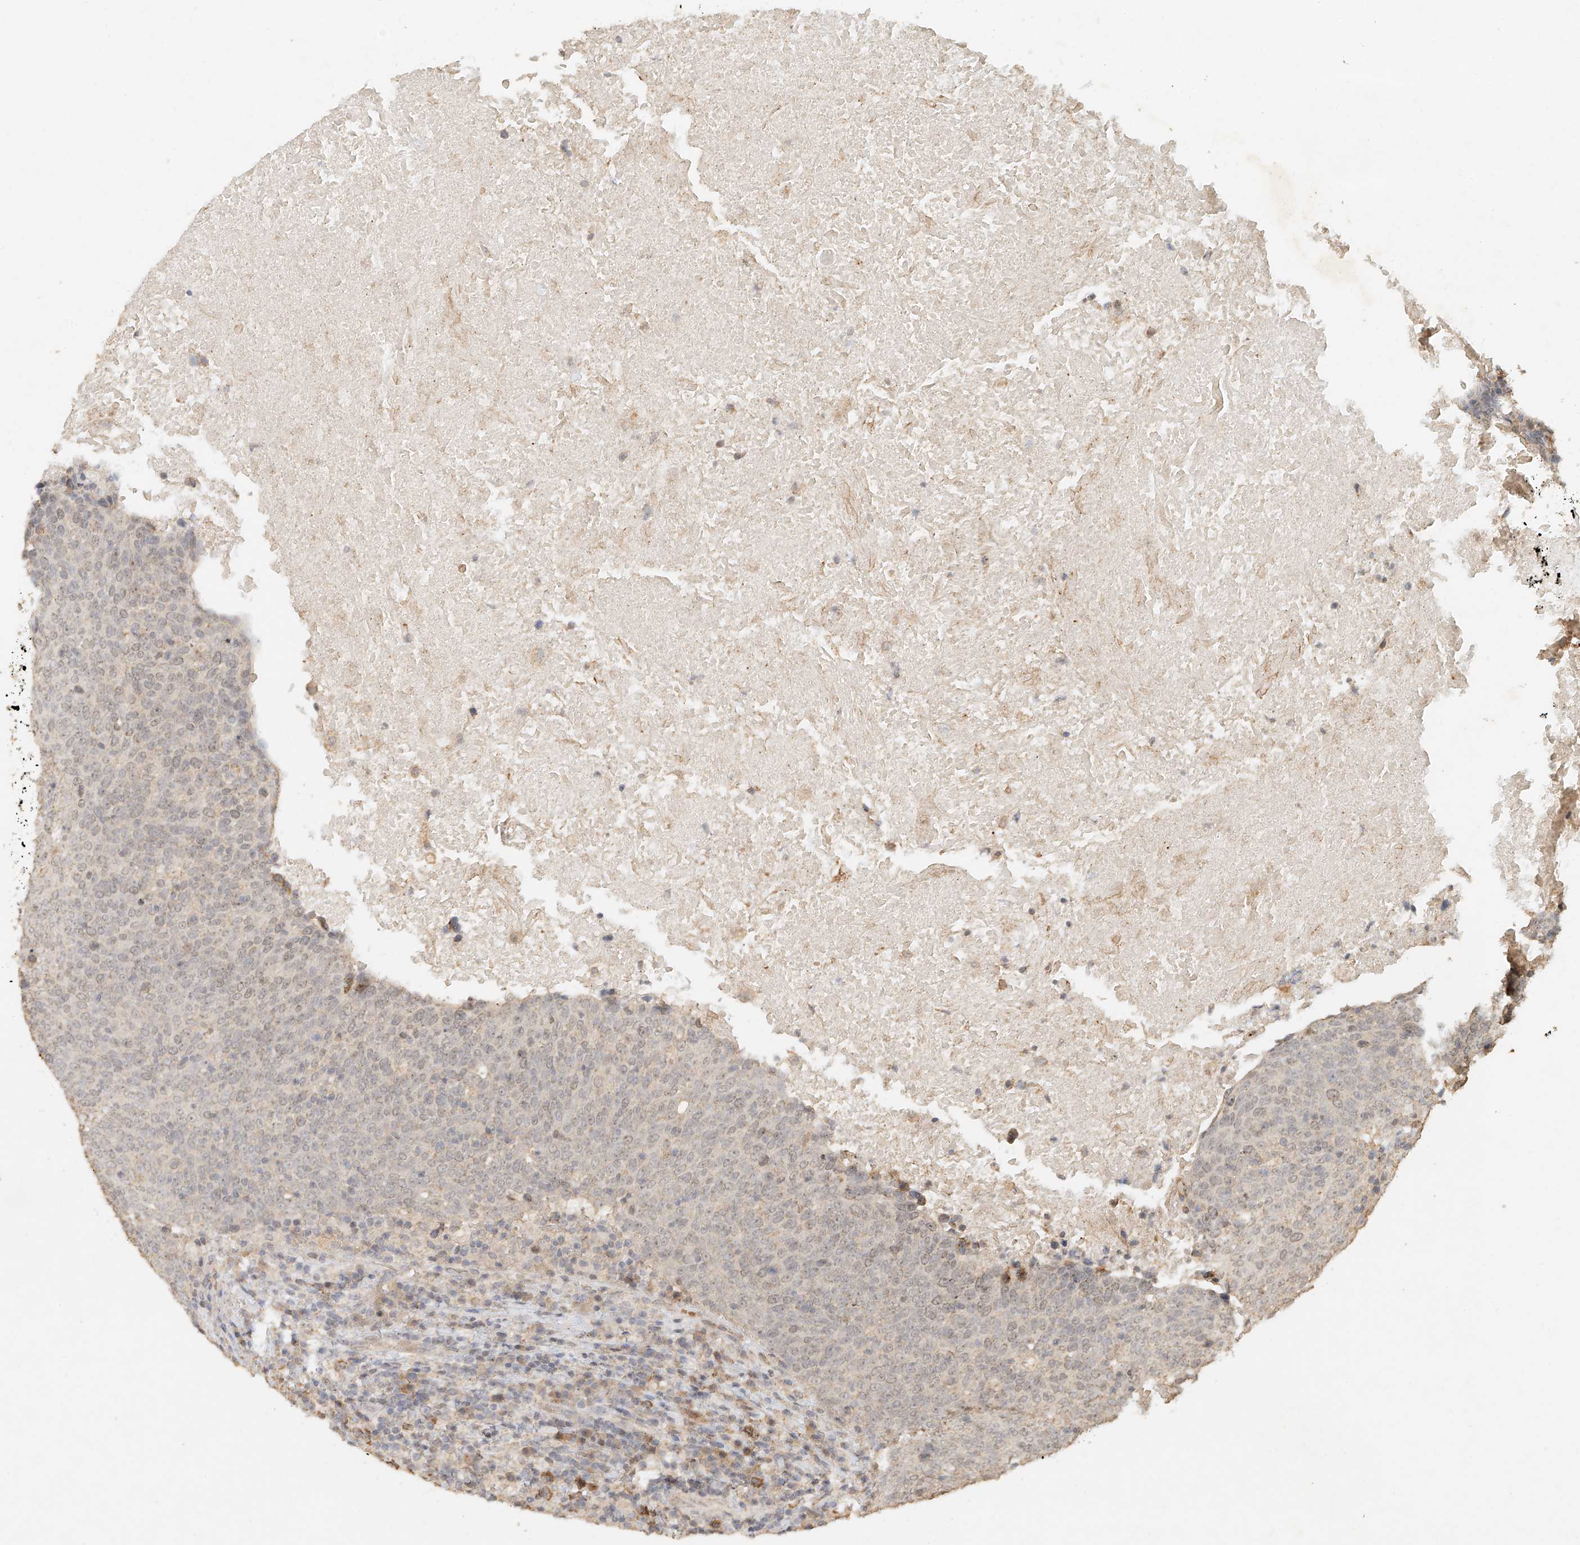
{"staining": {"intensity": "negative", "quantity": "none", "location": "none"}, "tissue": "head and neck cancer", "cell_type": "Tumor cells", "image_type": "cancer", "snomed": [{"axis": "morphology", "description": "Squamous cell carcinoma, NOS"}, {"axis": "morphology", "description": "Squamous cell carcinoma, metastatic, NOS"}, {"axis": "topography", "description": "Lymph node"}, {"axis": "topography", "description": "Head-Neck"}], "caption": "Immunohistochemistry (IHC) of head and neck cancer (metastatic squamous cell carcinoma) shows no expression in tumor cells.", "gene": "CXorf58", "patient": {"sex": "male", "age": 62}}